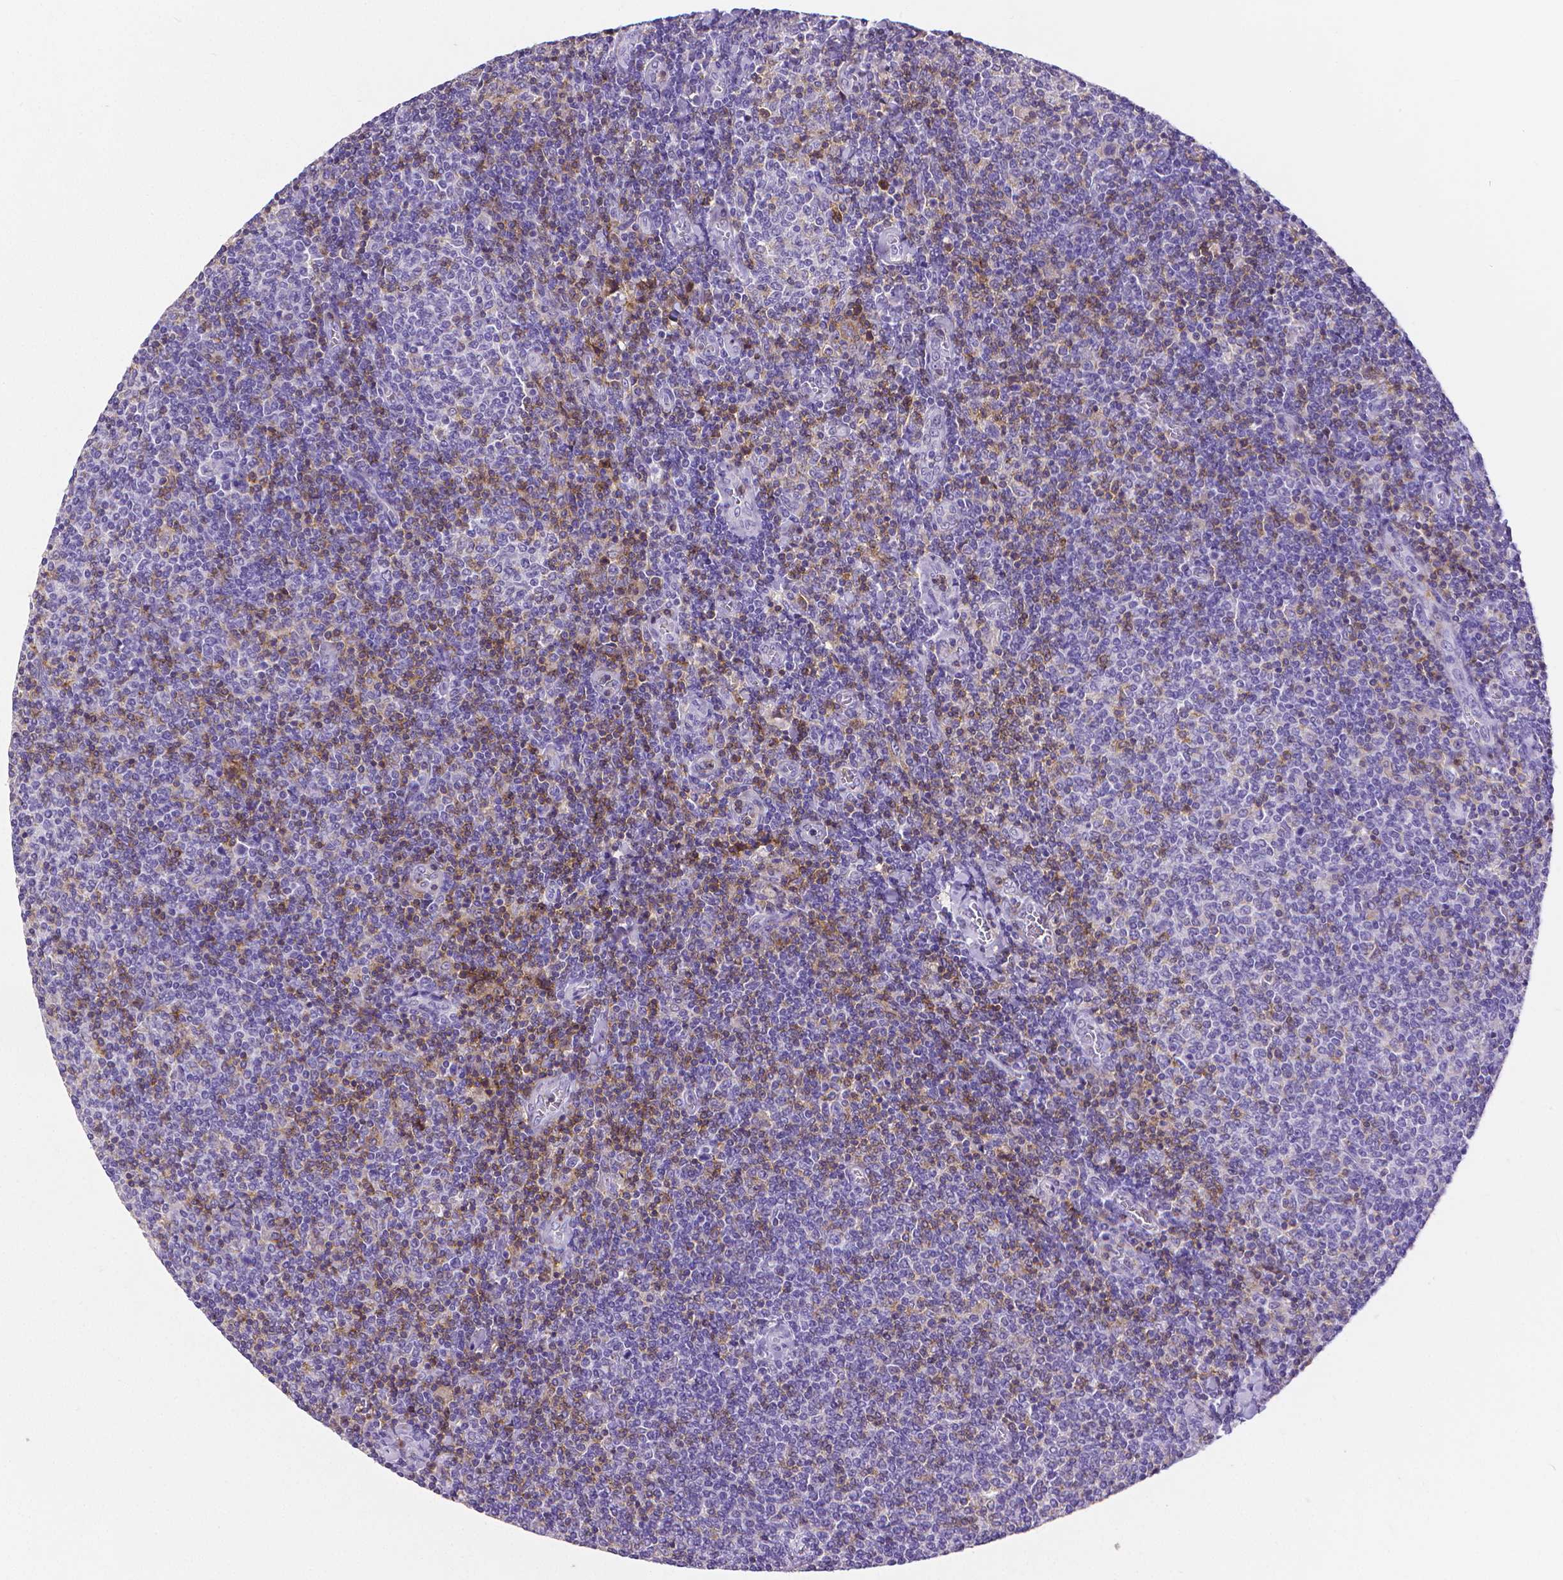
{"staining": {"intensity": "negative", "quantity": "none", "location": "none"}, "tissue": "lymphoma", "cell_type": "Tumor cells", "image_type": "cancer", "snomed": [{"axis": "morphology", "description": "Malignant lymphoma, non-Hodgkin's type, Low grade"}, {"axis": "topography", "description": "Lymph node"}], "caption": "Low-grade malignant lymphoma, non-Hodgkin's type stained for a protein using immunohistochemistry exhibits no positivity tumor cells.", "gene": "CD4", "patient": {"sex": "male", "age": 52}}